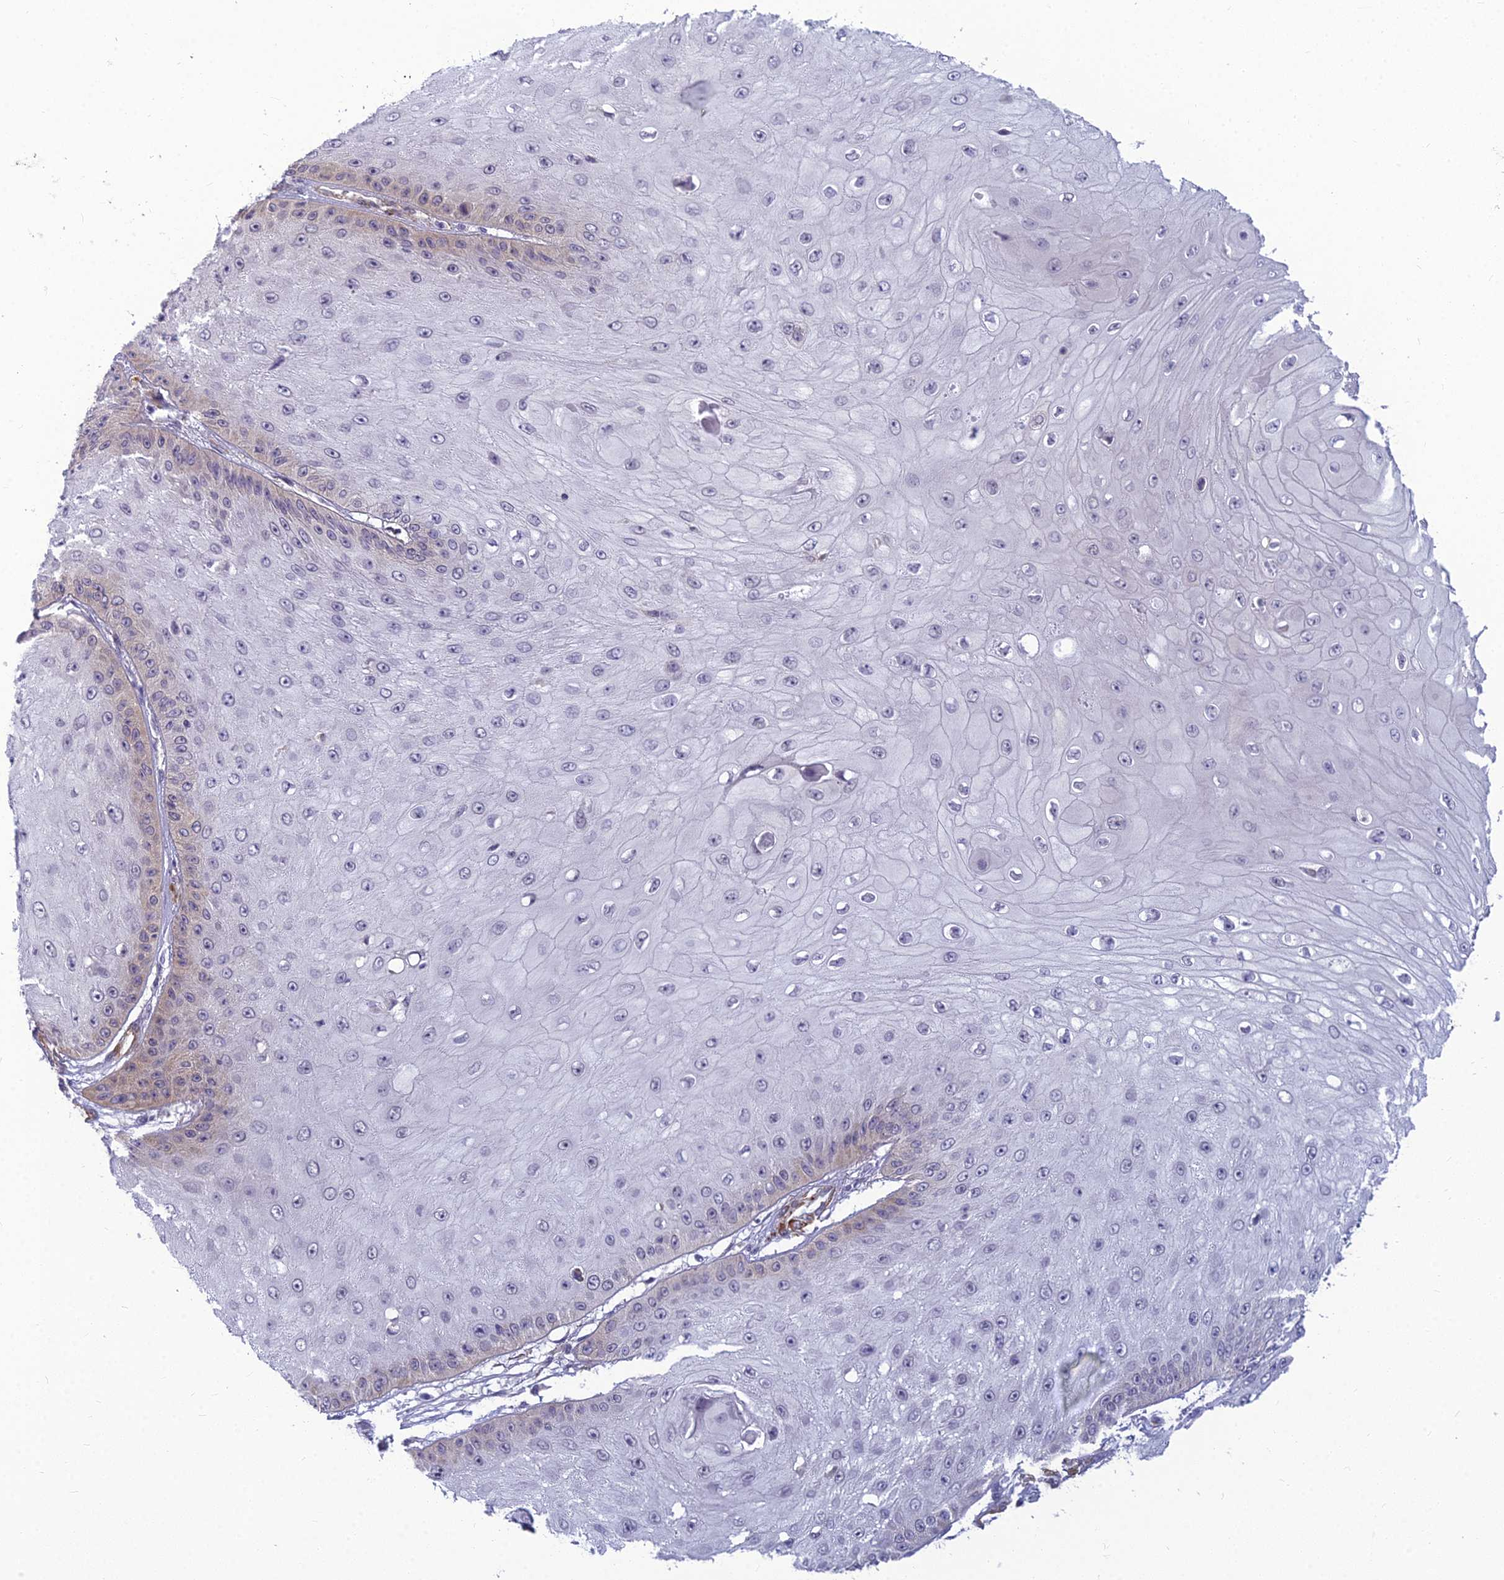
{"staining": {"intensity": "negative", "quantity": "none", "location": "none"}, "tissue": "skin cancer", "cell_type": "Tumor cells", "image_type": "cancer", "snomed": [{"axis": "morphology", "description": "Squamous cell carcinoma, NOS"}, {"axis": "topography", "description": "Skin"}], "caption": "Image shows no significant protein staining in tumor cells of squamous cell carcinoma (skin). (DAB (3,3'-diaminobenzidine) IHC with hematoxylin counter stain).", "gene": "RGL3", "patient": {"sex": "male", "age": 70}}